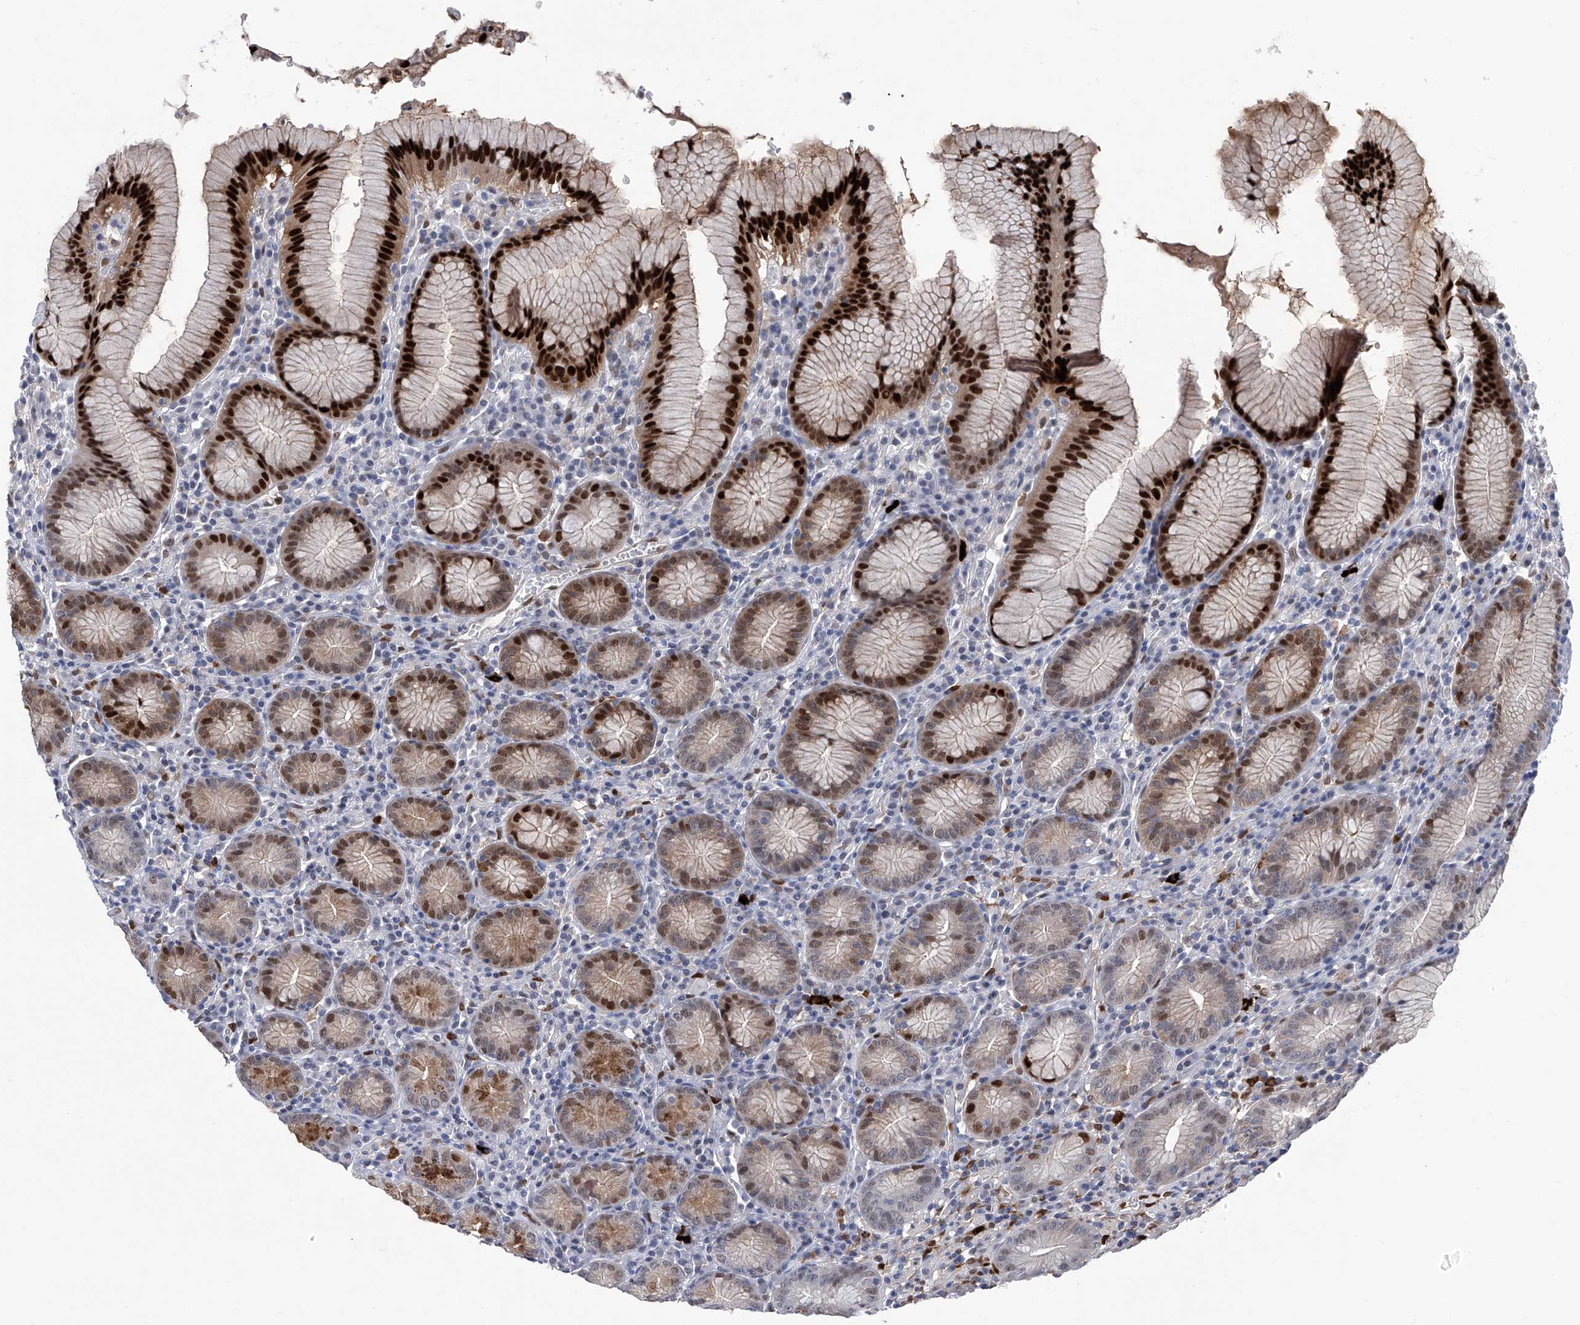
{"staining": {"intensity": "strong", "quantity": "25%-75%", "location": "nuclear"}, "tissue": "stomach", "cell_type": "Glandular cells", "image_type": "normal", "snomed": [{"axis": "morphology", "description": "Normal tissue, NOS"}, {"axis": "topography", "description": "Stomach"}], "caption": "Protein staining exhibits strong nuclear positivity in about 25%-75% of glandular cells in benign stomach. (Stains: DAB (3,3'-diaminobenzidine) in brown, nuclei in blue, Microscopy: brightfield microscopy at high magnification).", "gene": "PHF20", "patient": {"sex": "male", "age": 55}}